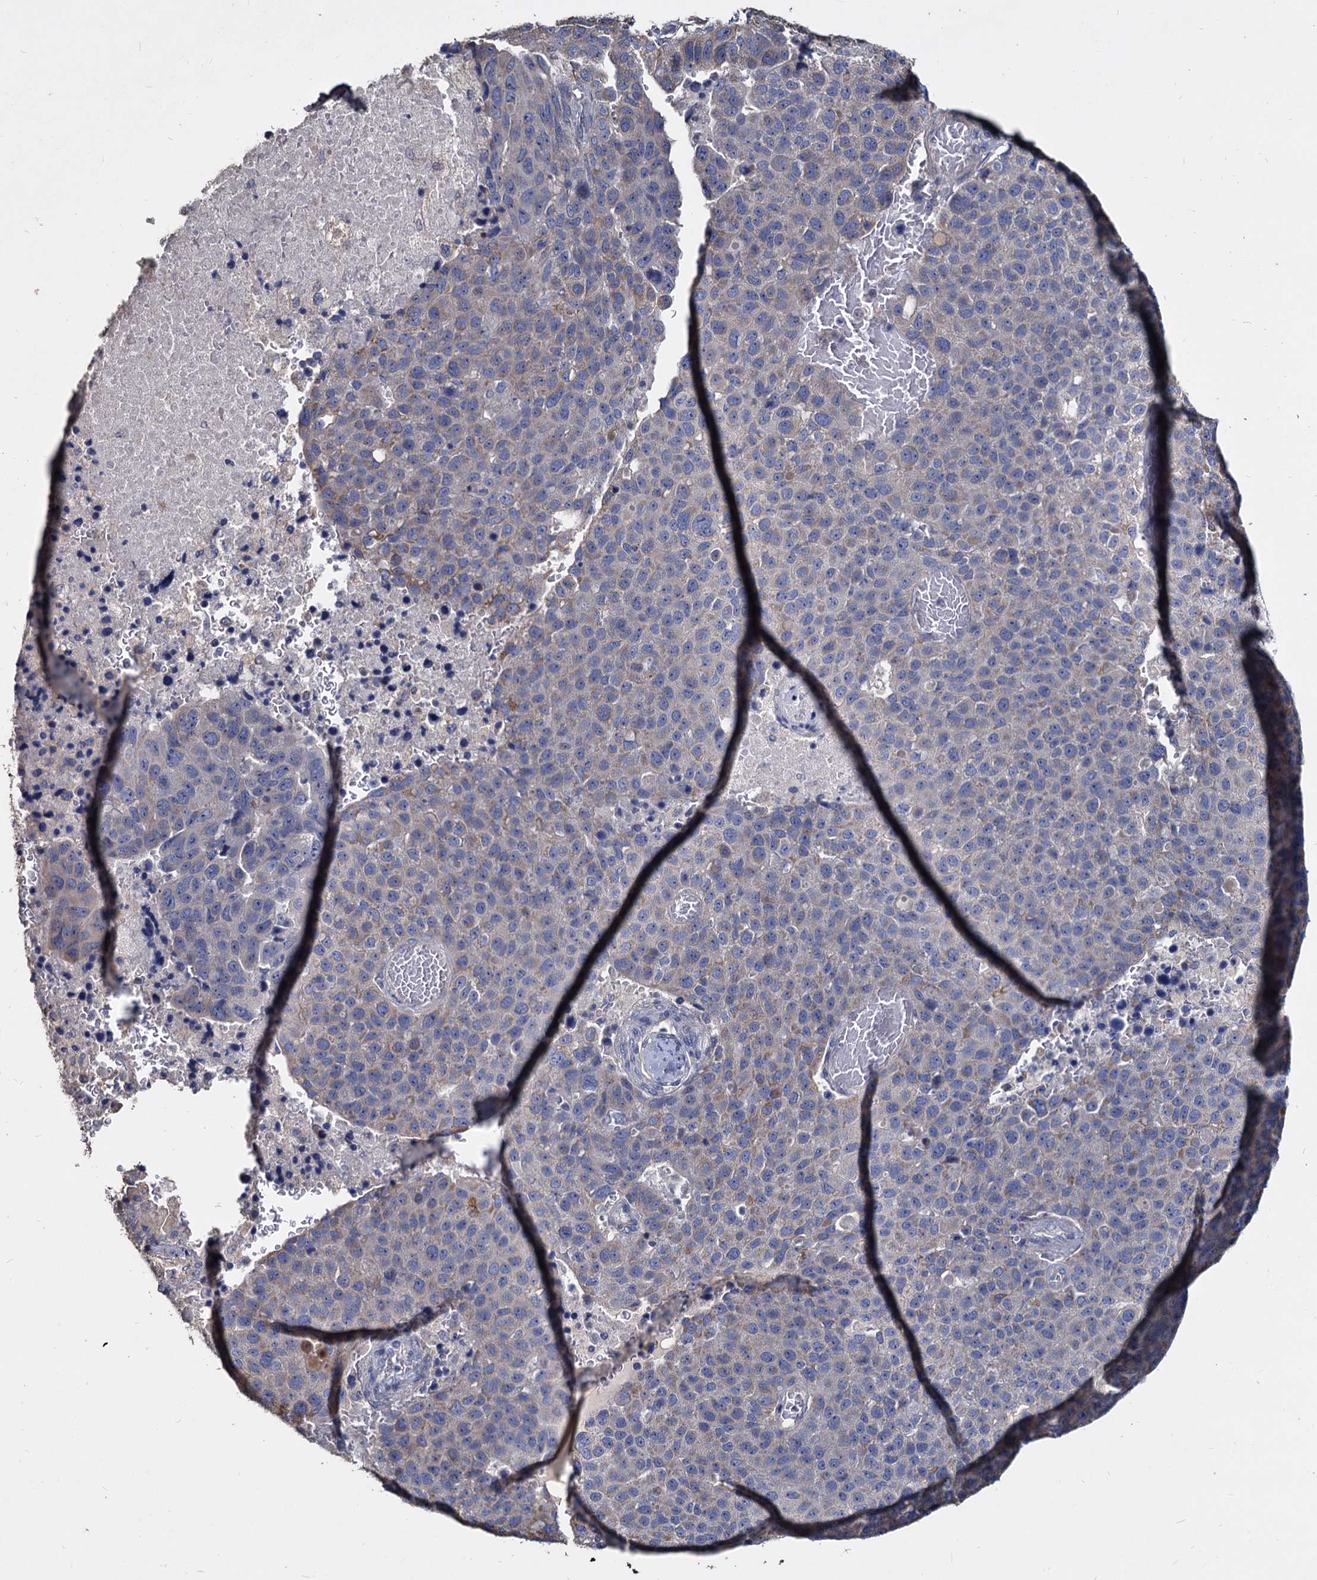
{"staining": {"intensity": "negative", "quantity": "none", "location": "none"}, "tissue": "pancreatic cancer", "cell_type": "Tumor cells", "image_type": "cancer", "snomed": [{"axis": "morphology", "description": "Adenocarcinoma, NOS"}, {"axis": "topography", "description": "Pancreas"}], "caption": "This is a micrograph of IHC staining of pancreatic cancer, which shows no staining in tumor cells. The staining was performed using DAB to visualize the protein expression in brown, while the nuclei were stained in blue with hematoxylin (Magnification: 20x).", "gene": "DEPDC4", "patient": {"sex": "female", "age": 61}}